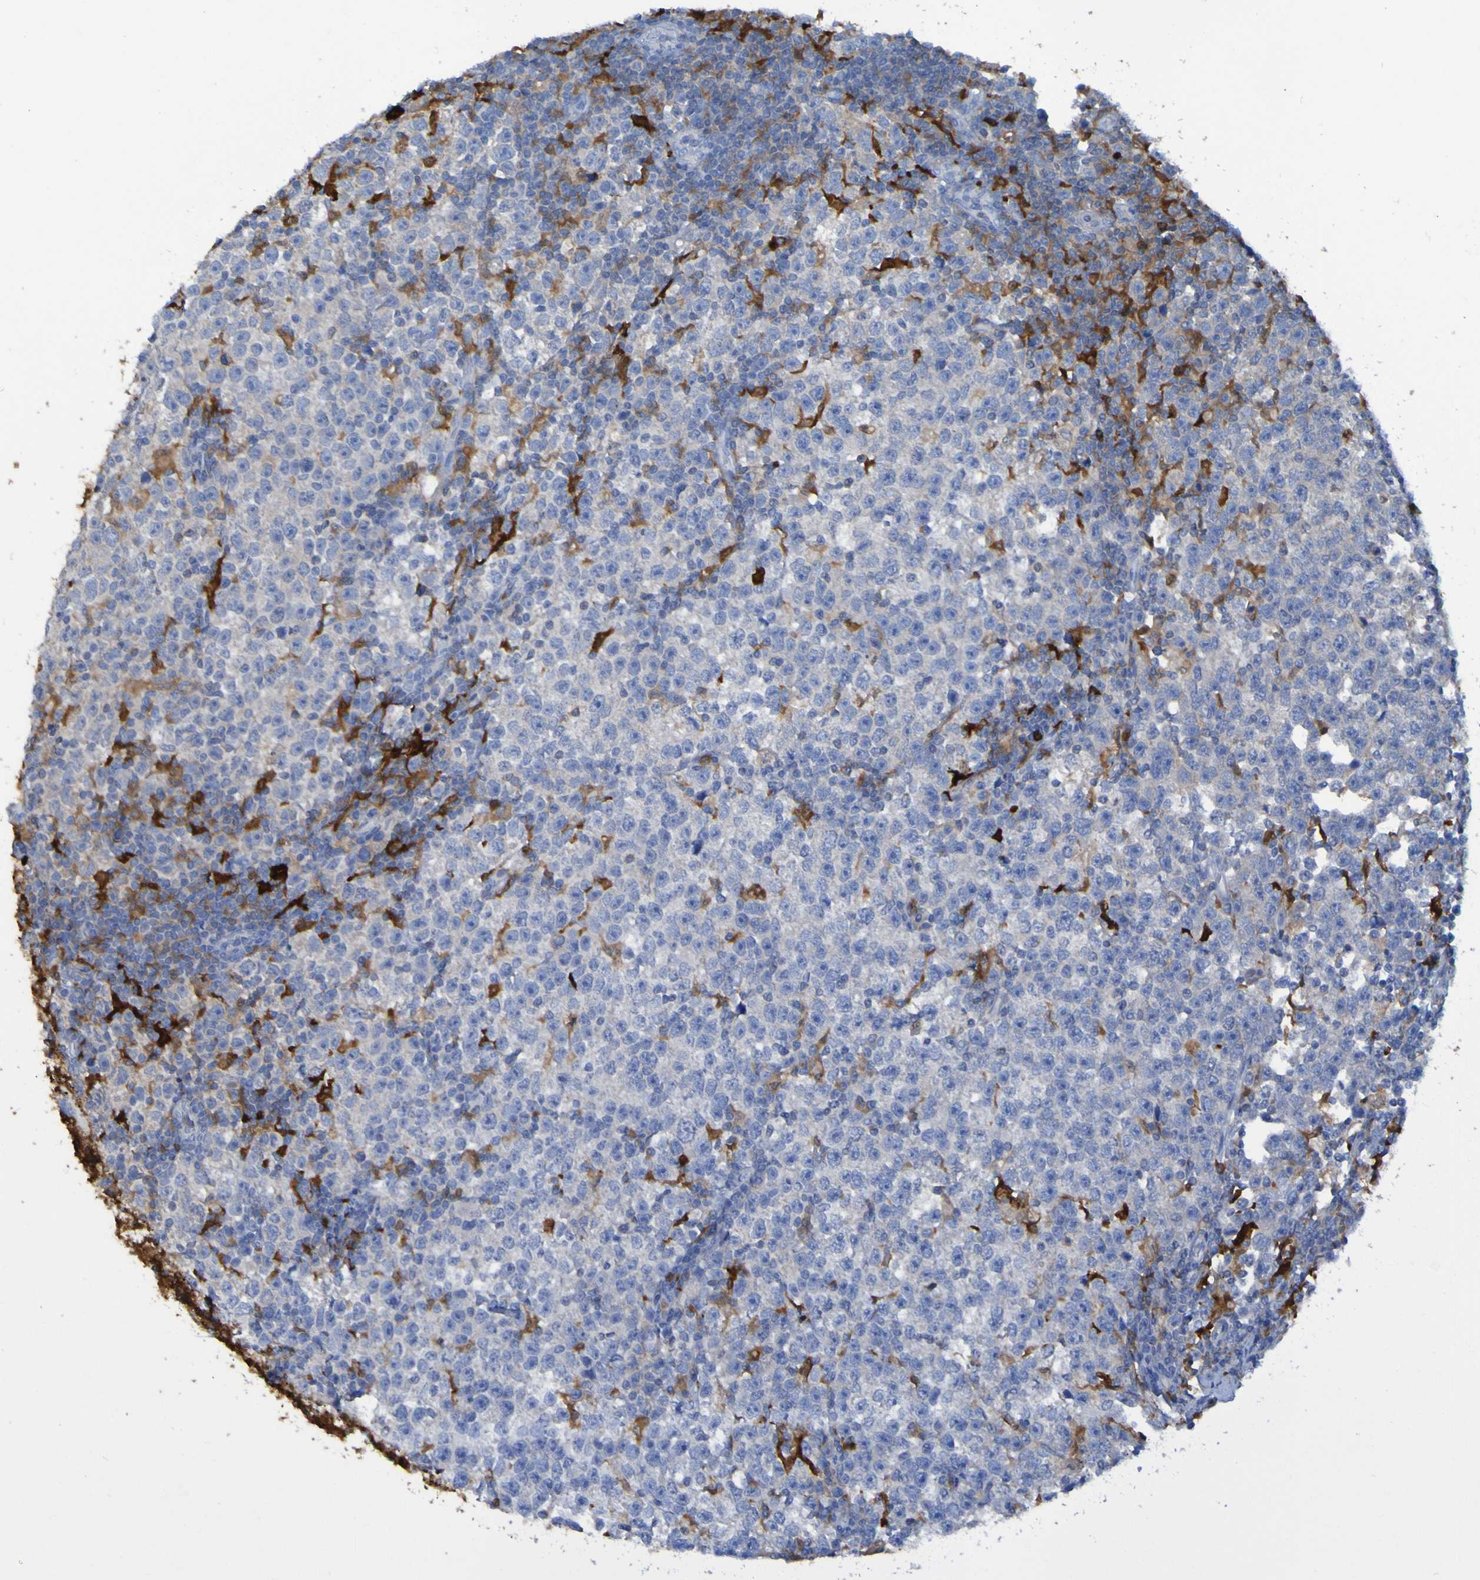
{"staining": {"intensity": "moderate", "quantity": "<25%", "location": "cytoplasmic/membranous"}, "tissue": "testis cancer", "cell_type": "Tumor cells", "image_type": "cancer", "snomed": [{"axis": "morphology", "description": "Seminoma, NOS"}, {"axis": "topography", "description": "Testis"}], "caption": "The immunohistochemical stain labels moderate cytoplasmic/membranous staining in tumor cells of testis cancer tissue.", "gene": "MPPE1", "patient": {"sex": "male", "age": 43}}